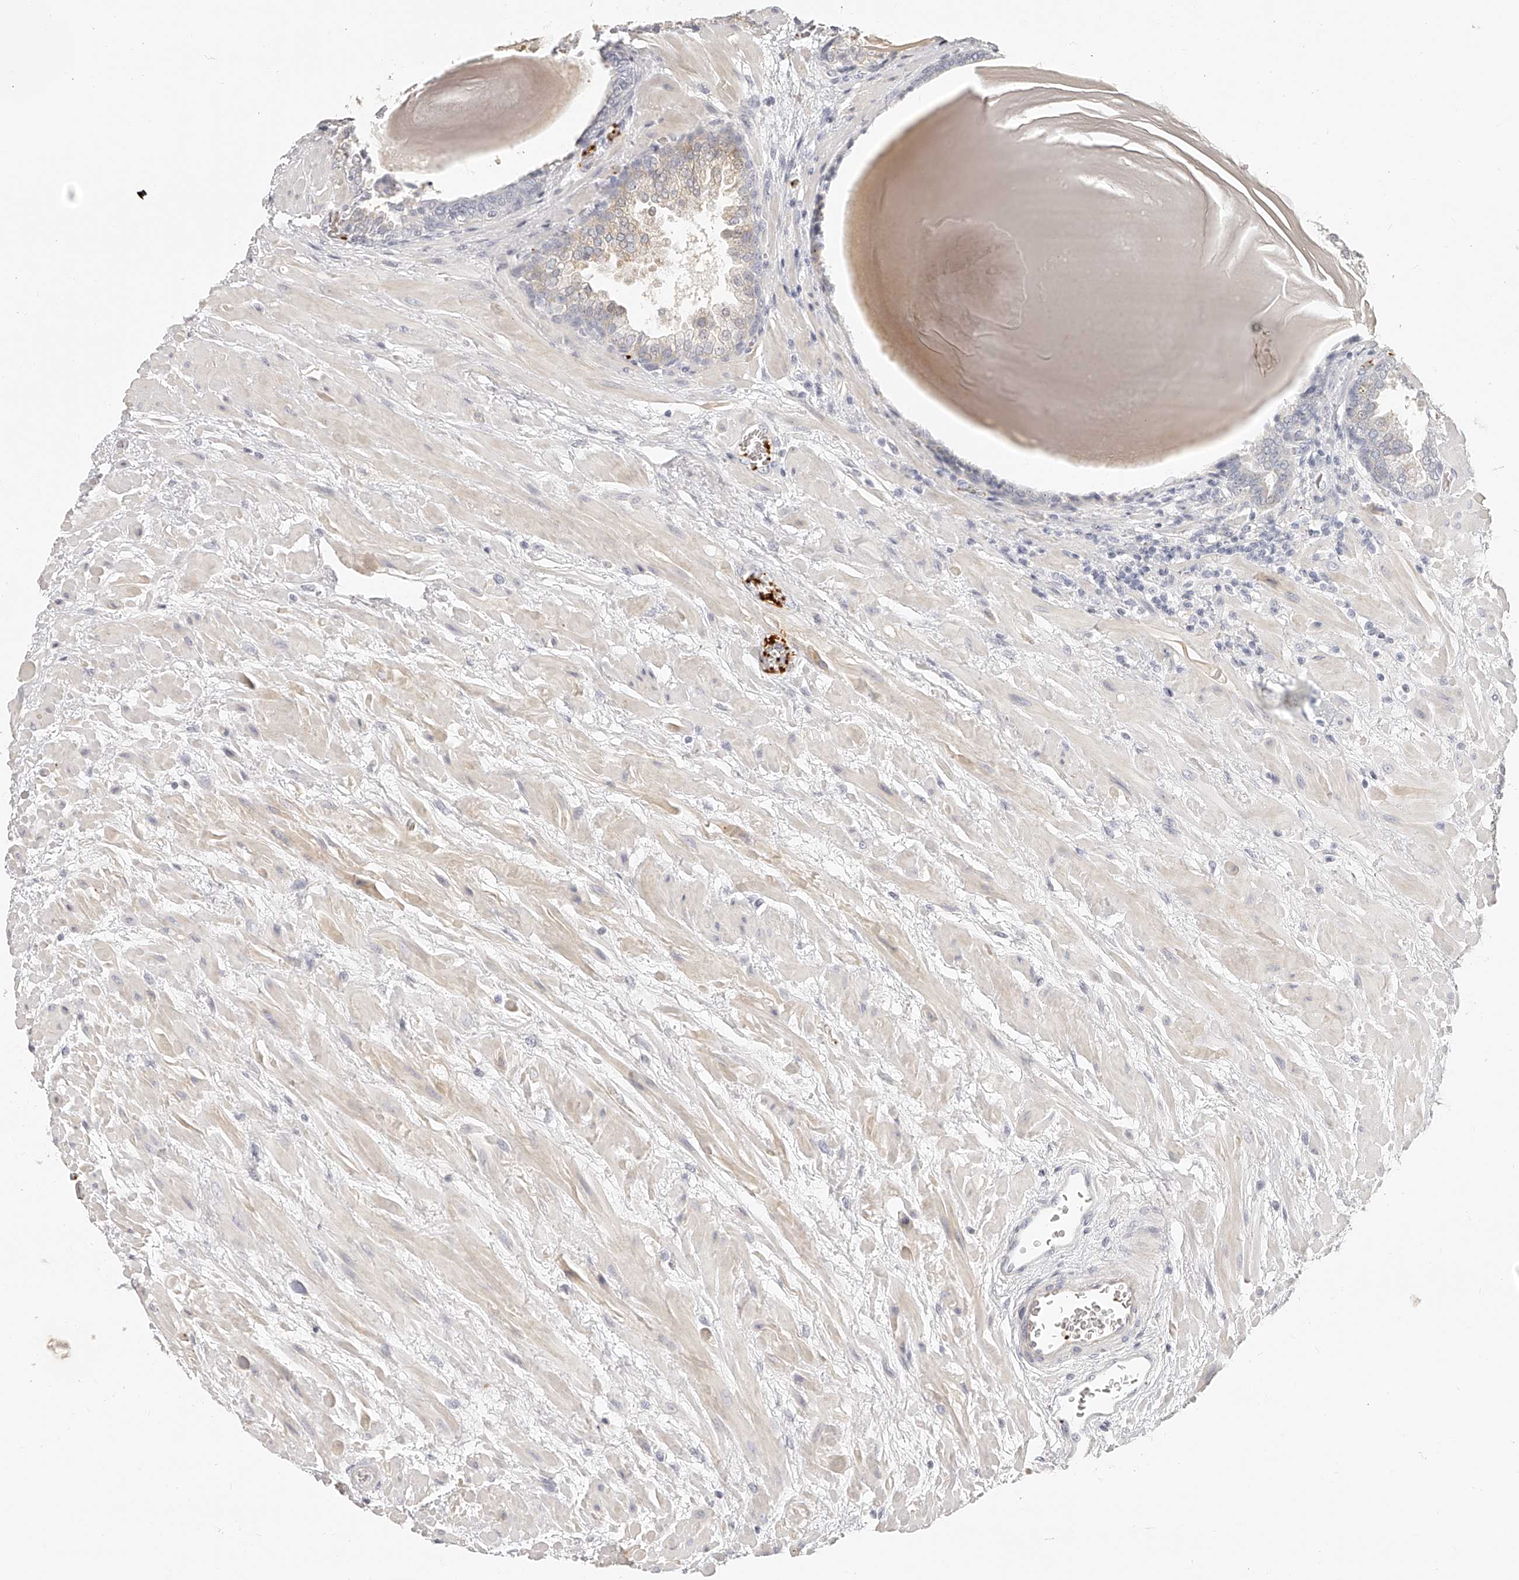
{"staining": {"intensity": "negative", "quantity": "none", "location": "none"}, "tissue": "prostate", "cell_type": "Glandular cells", "image_type": "normal", "snomed": [{"axis": "morphology", "description": "Normal tissue, NOS"}, {"axis": "topography", "description": "Prostate"}], "caption": "Protein analysis of benign prostate demonstrates no significant expression in glandular cells.", "gene": "ITGB3", "patient": {"sex": "male", "age": 48}}